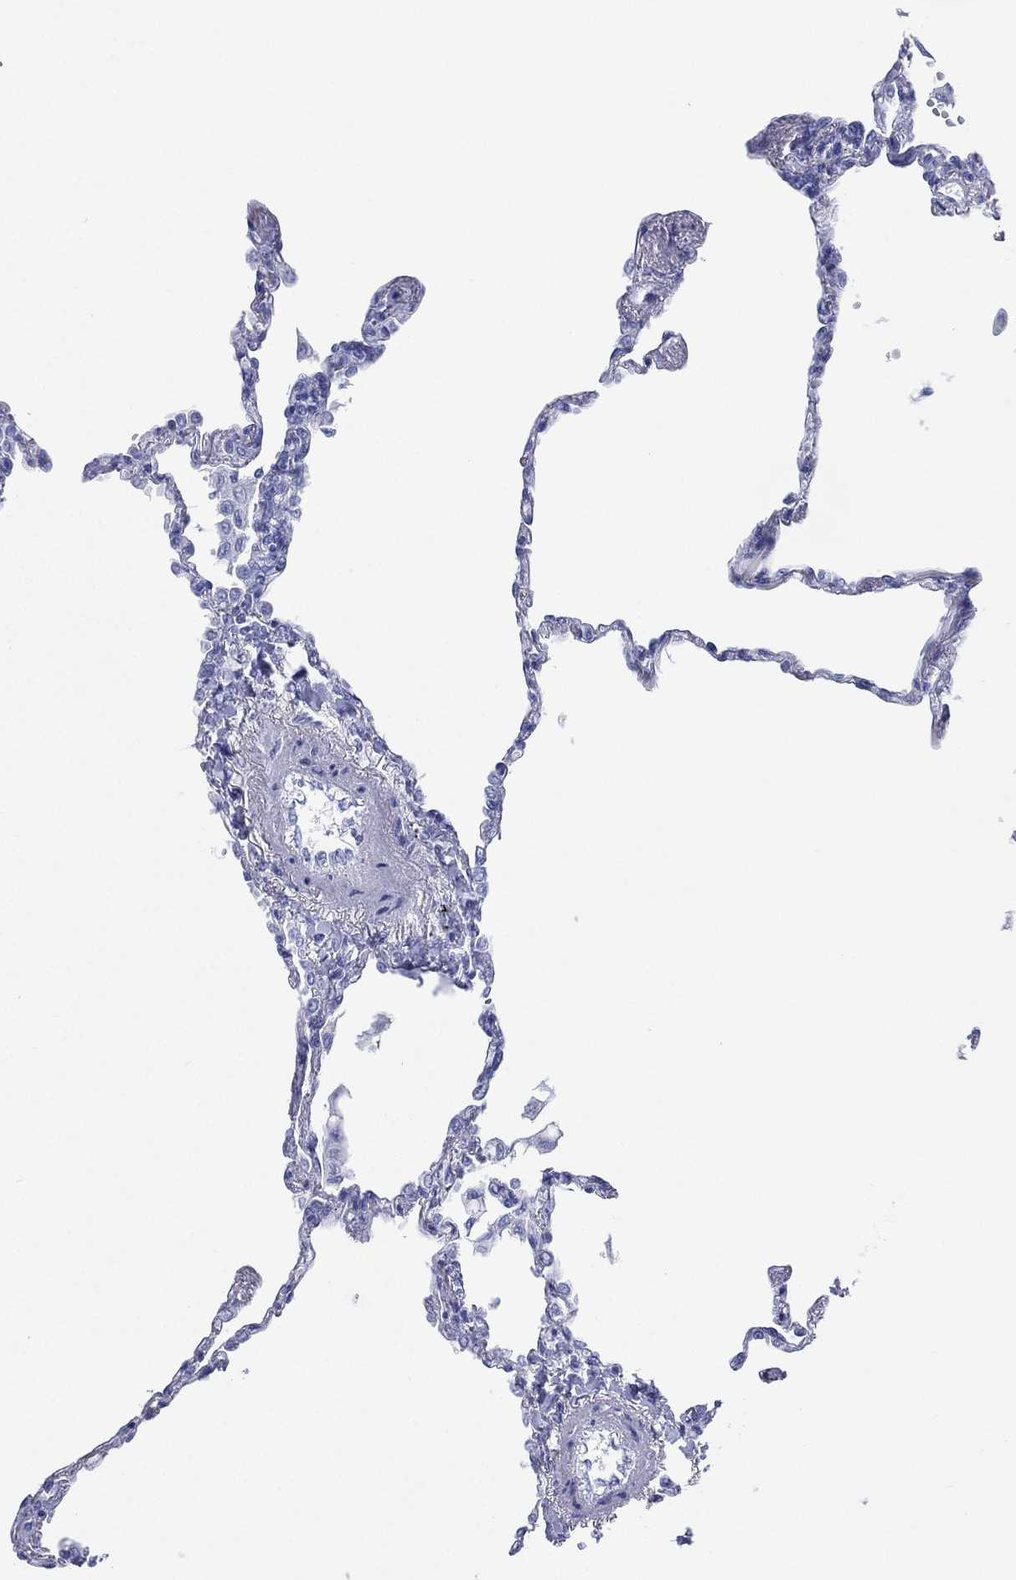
{"staining": {"intensity": "negative", "quantity": "none", "location": "none"}, "tissue": "lung", "cell_type": "Alveolar cells", "image_type": "normal", "snomed": [{"axis": "morphology", "description": "Normal tissue, NOS"}, {"axis": "topography", "description": "Lung"}], "caption": "A histopathology image of lung stained for a protein demonstrates no brown staining in alveolar cells. (DAB immunohistochemistry, high magnification).", "gene": "CD79A", "patient": {"sex": "male", "age": 78}}